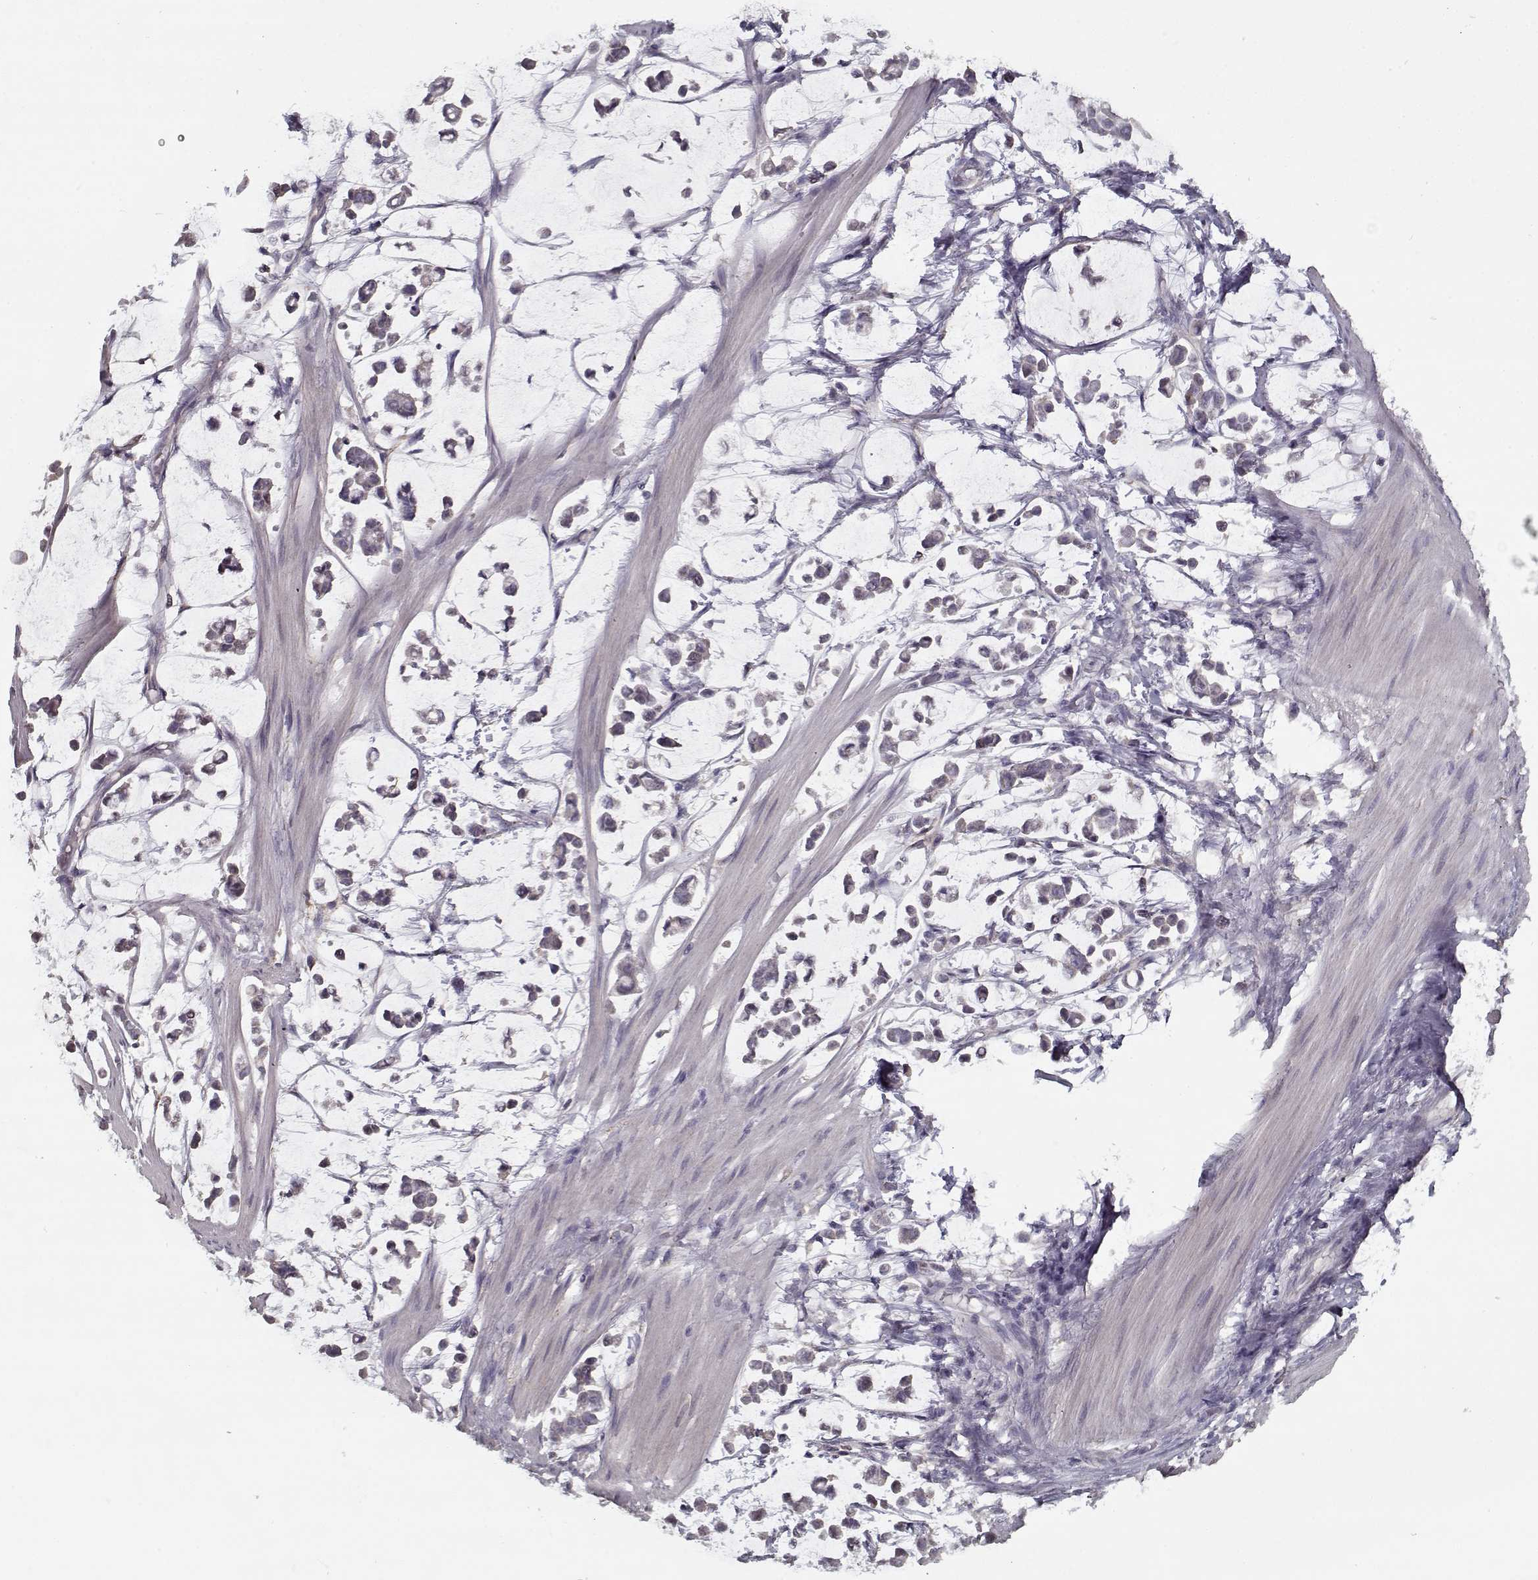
{"staining": {"intensity": "negative", "quantity": "none", "location": "none"}, "tissue": "stomach cancer", "cell_type": "Tumor cells", "image_type": "cancer", "snomed": [{"axis": "morphology", "description": "Adenocarcinoma, NOS"}, {"axis": "topography", "description": "Stomach"}], "caption": "Tumor cells show no significant protein expression in stomach adenocarcinoma.", "gene": "LAMA2", "patient": {"sex": "male", "age": 82}}